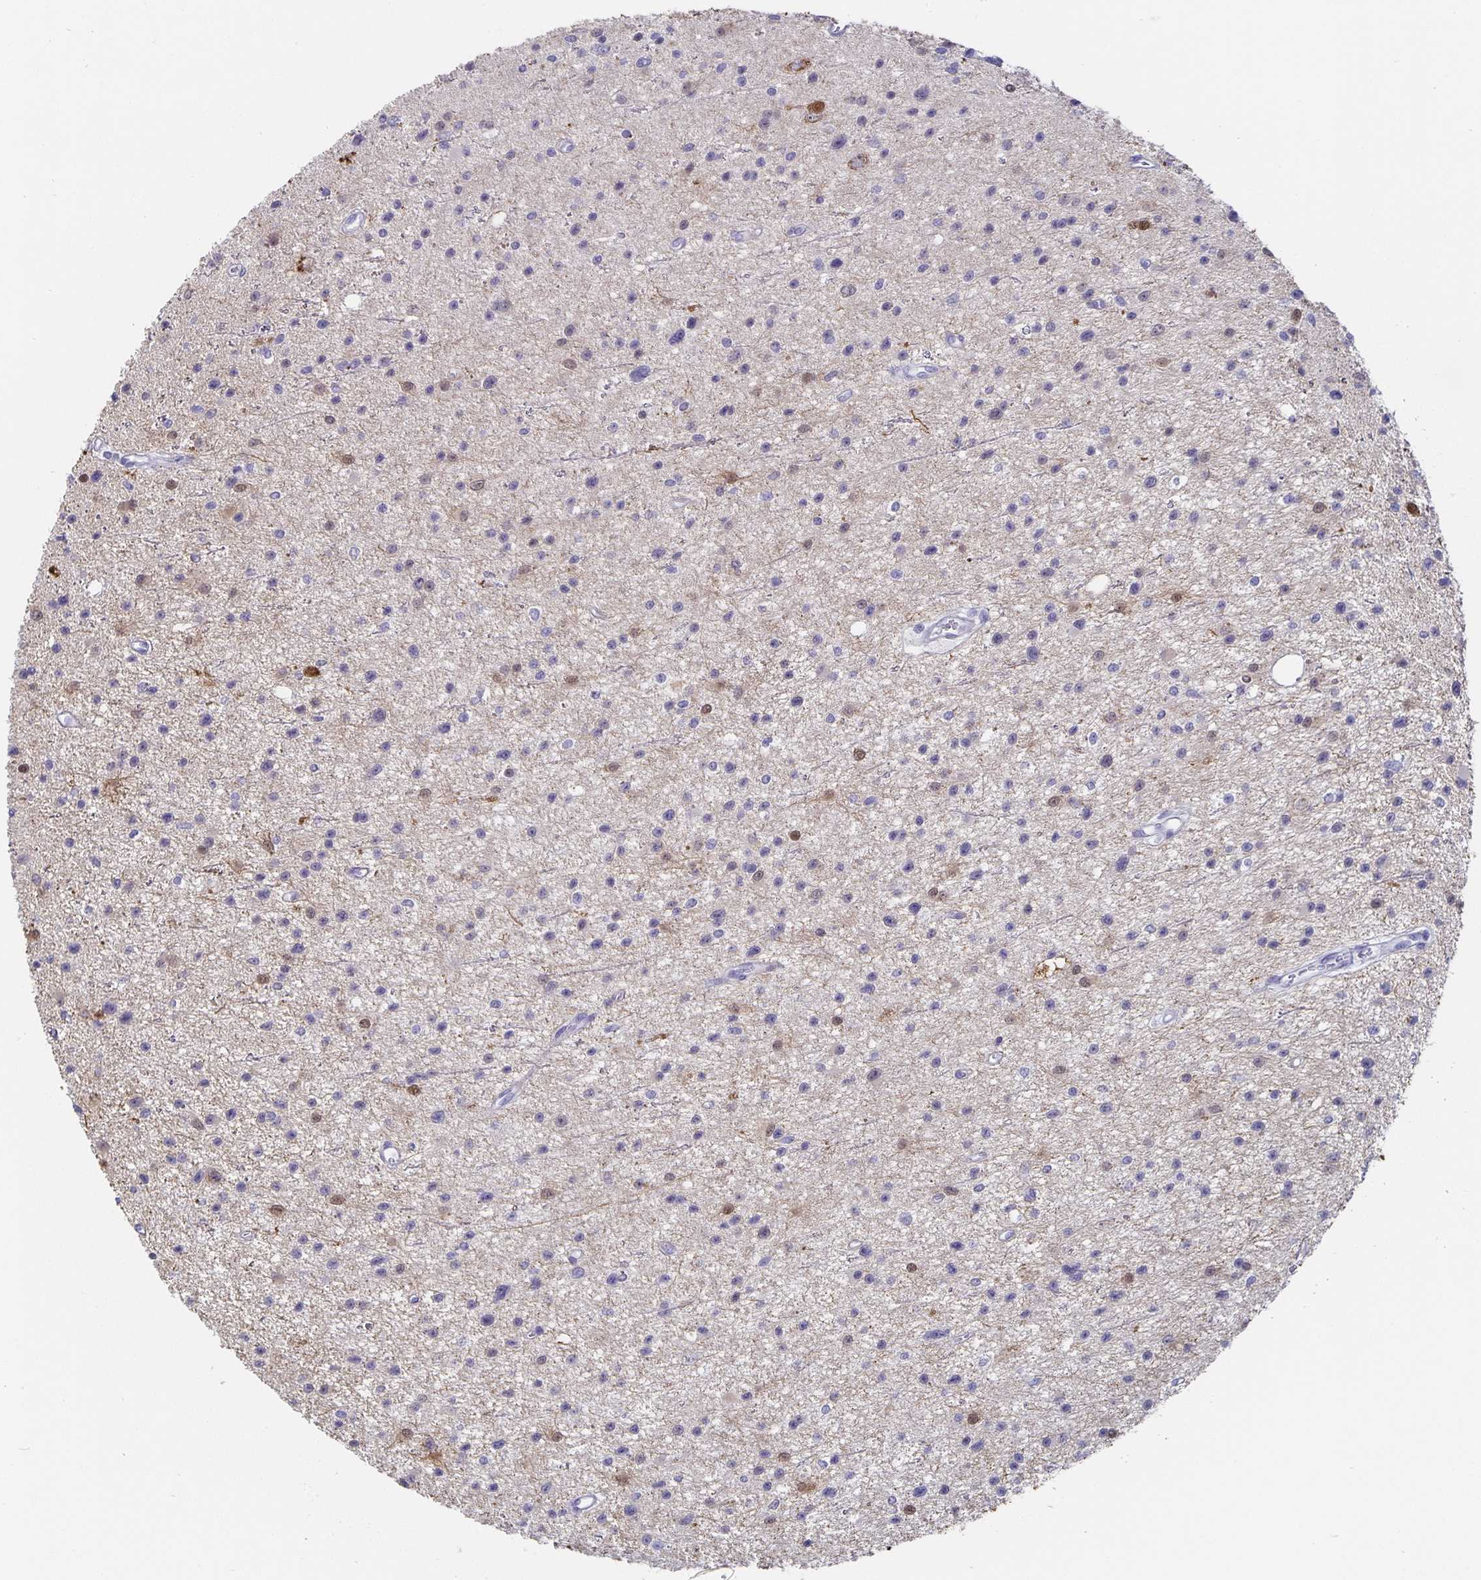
{"staining": {"intensity": "weak", "quantity": "<25%", "location": "nuclear"}, "tissue": "glioma", "cell_type": "Tumor cells", "image_type": "cancer", "snomed": [{"axis": "morphology", "description": "Glioma, malignant, Low grade"}, {"axis": "topography", "description": "Brain"}], "caption": "Protein analysis of glioma reveals no significant staining in tumor cells.", "gene": "CHGA", "patient": {"sex": "male", "age": 43}}